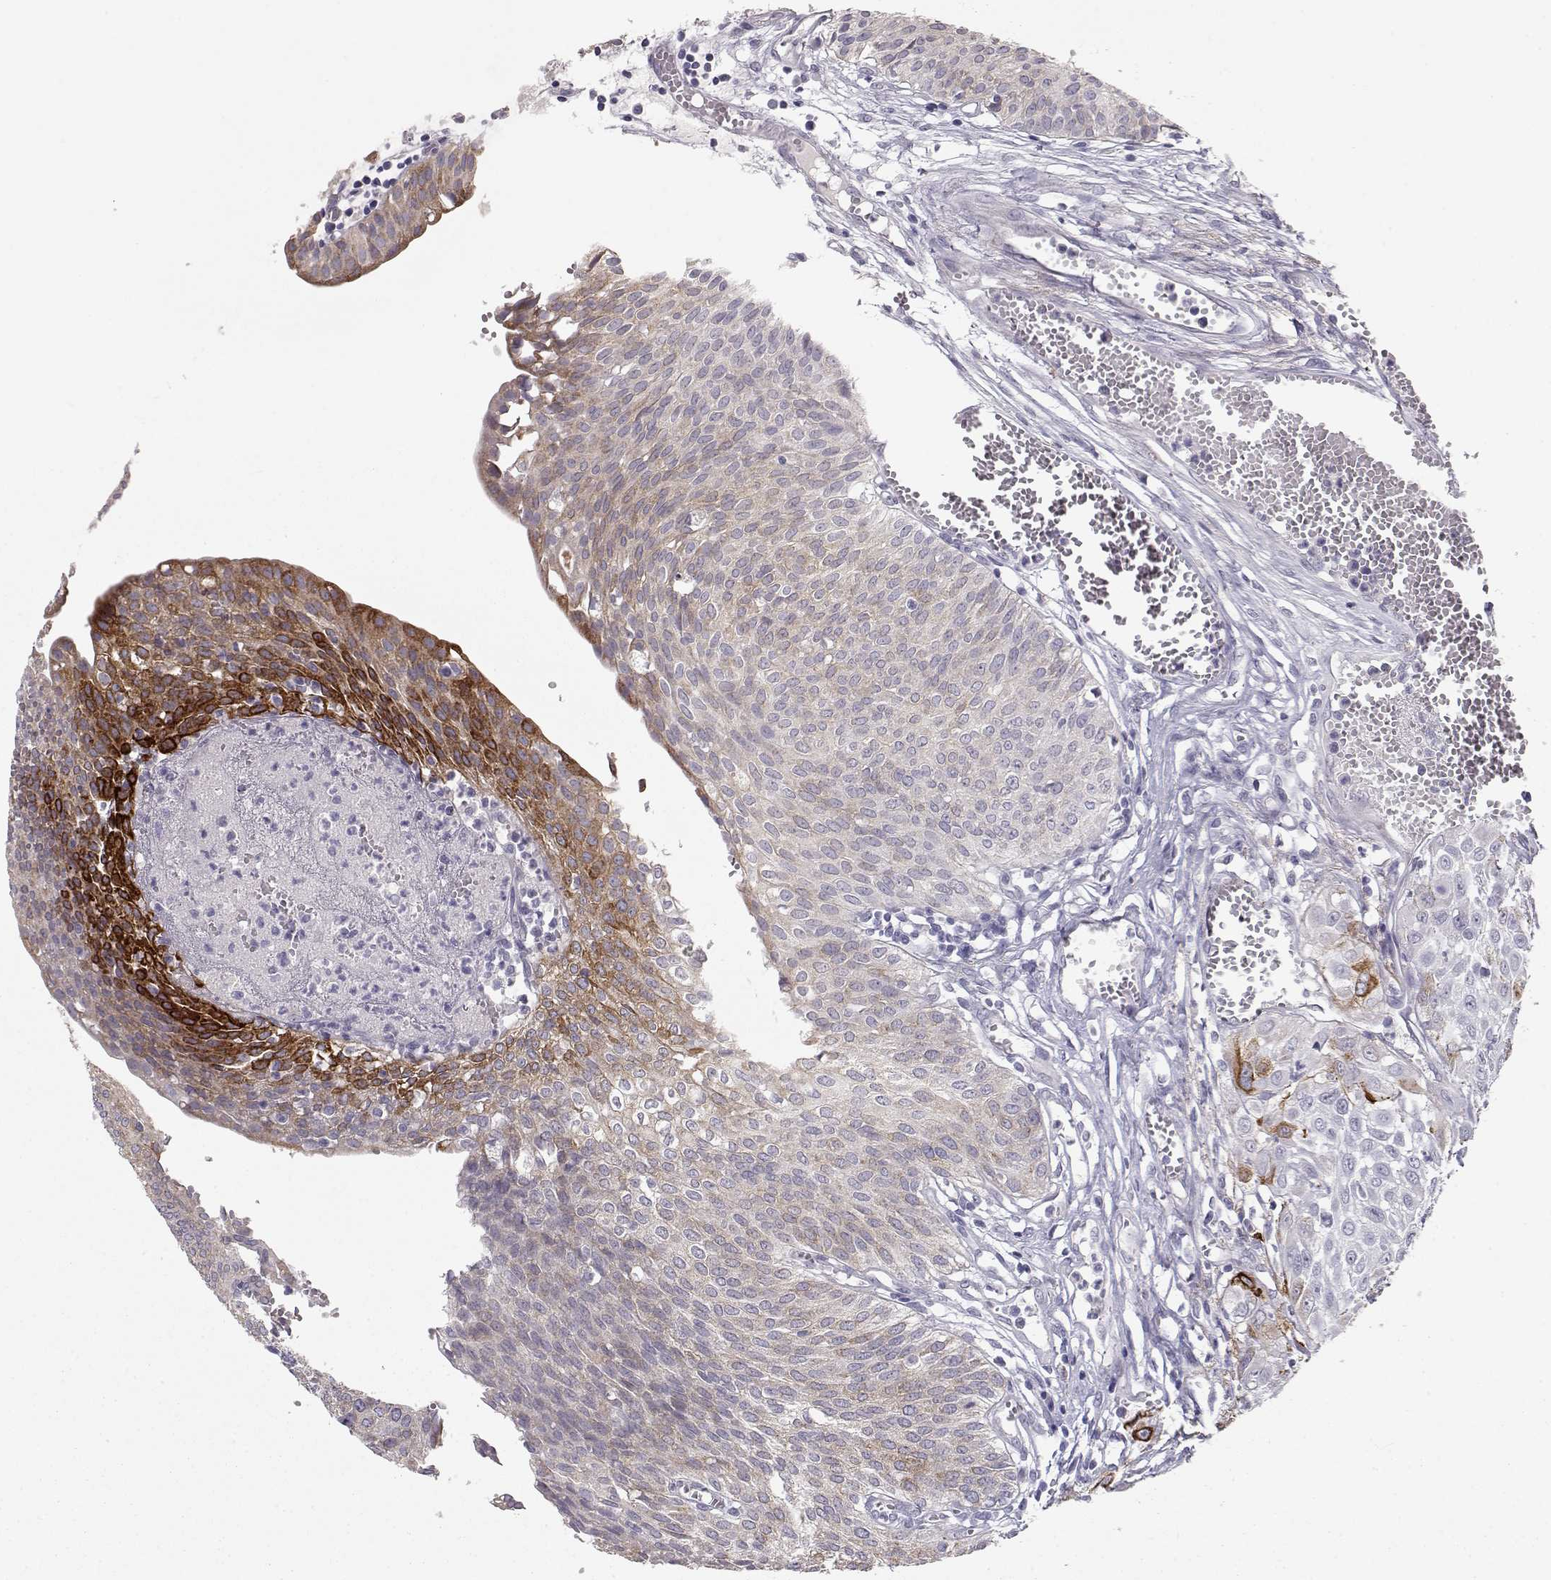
{"staining": {"intensity": "strong", "quantity": "25%-75%", "location": "cytoplasmic/membranous"}, "tissue": "urothelial cancer", "cell_type": "Tumor cells", "image_type": "cancer", "snomed": [{"axis": "morphology", "description": "Urothelial carcinoma, High grade"}, {"axis": "topography", "description": "Urinary bladder"}], "caption": "Immunohistochemical staining of urothelial carcinoma (high-grade) reveals high levels of strong cytoplasmic/membranous expression in about 25%-75% of tumor cells.", "gene": "LAMB3", "patient": {"sex": "male", "age": 57}}